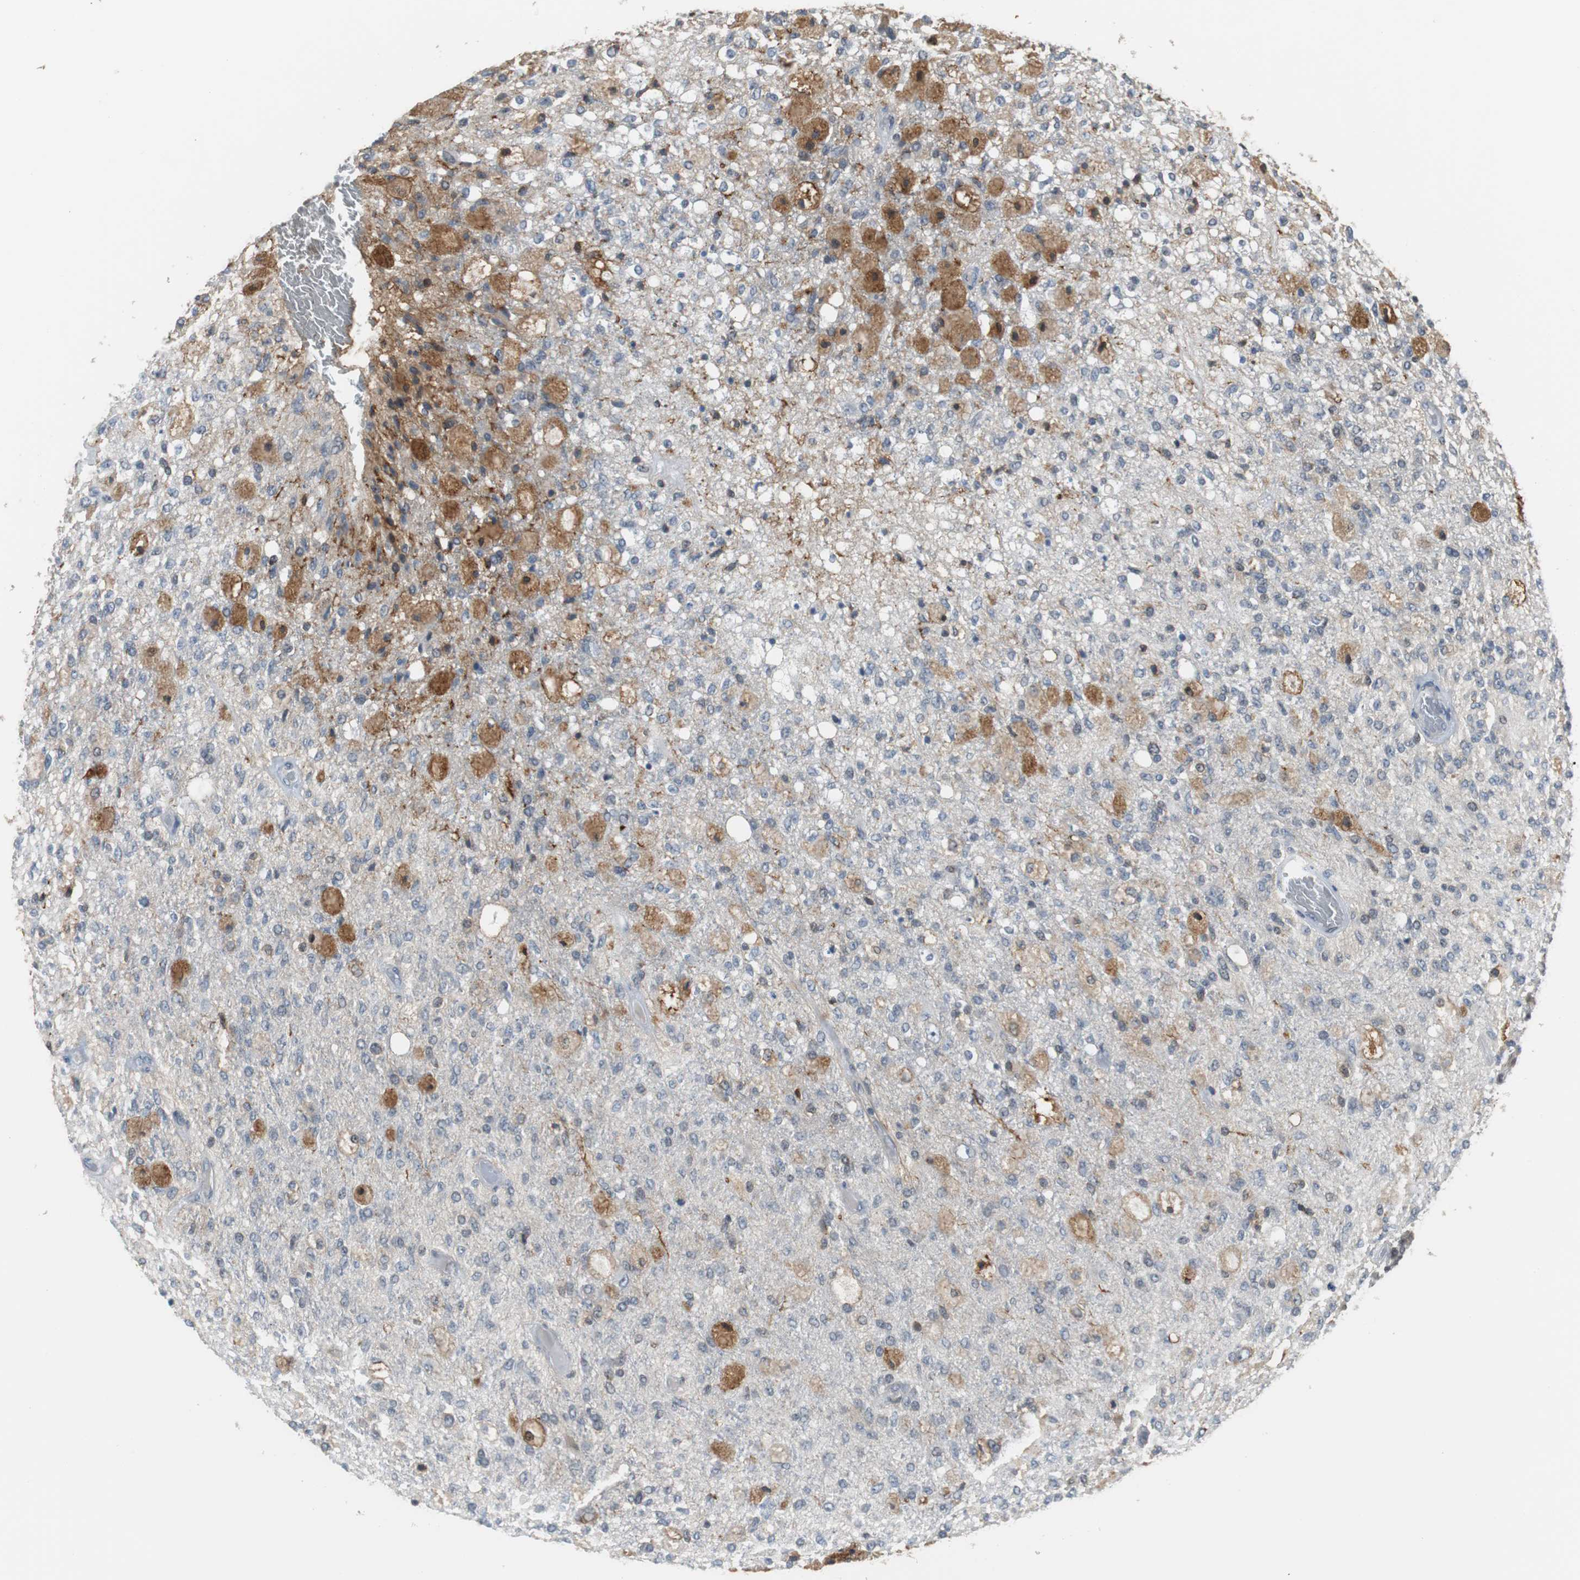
{"staining": {"intensity": "moderate", "quantity": "<25%", "location": "cytoplasmic/membranous"}, "tissue": "glioma", "cell_type": "Tumor cells", "image_type": "cancer", "snomed": [{"axis": "morphology", "description": "Normal tissue, NOS"}, {"axis": "morphology", "description": "Glioma, malignant, High grade"}, {"axis": "topography", "description": "Cerebral cortex"}], "caption": "Glioma stained with immunohistochemistry displays moderate cytoplasmic/membranous positivity in approximately <25% of tumor cells.", "gene": "SIRT1", "patient": {"sex": "male", "age": 77}}